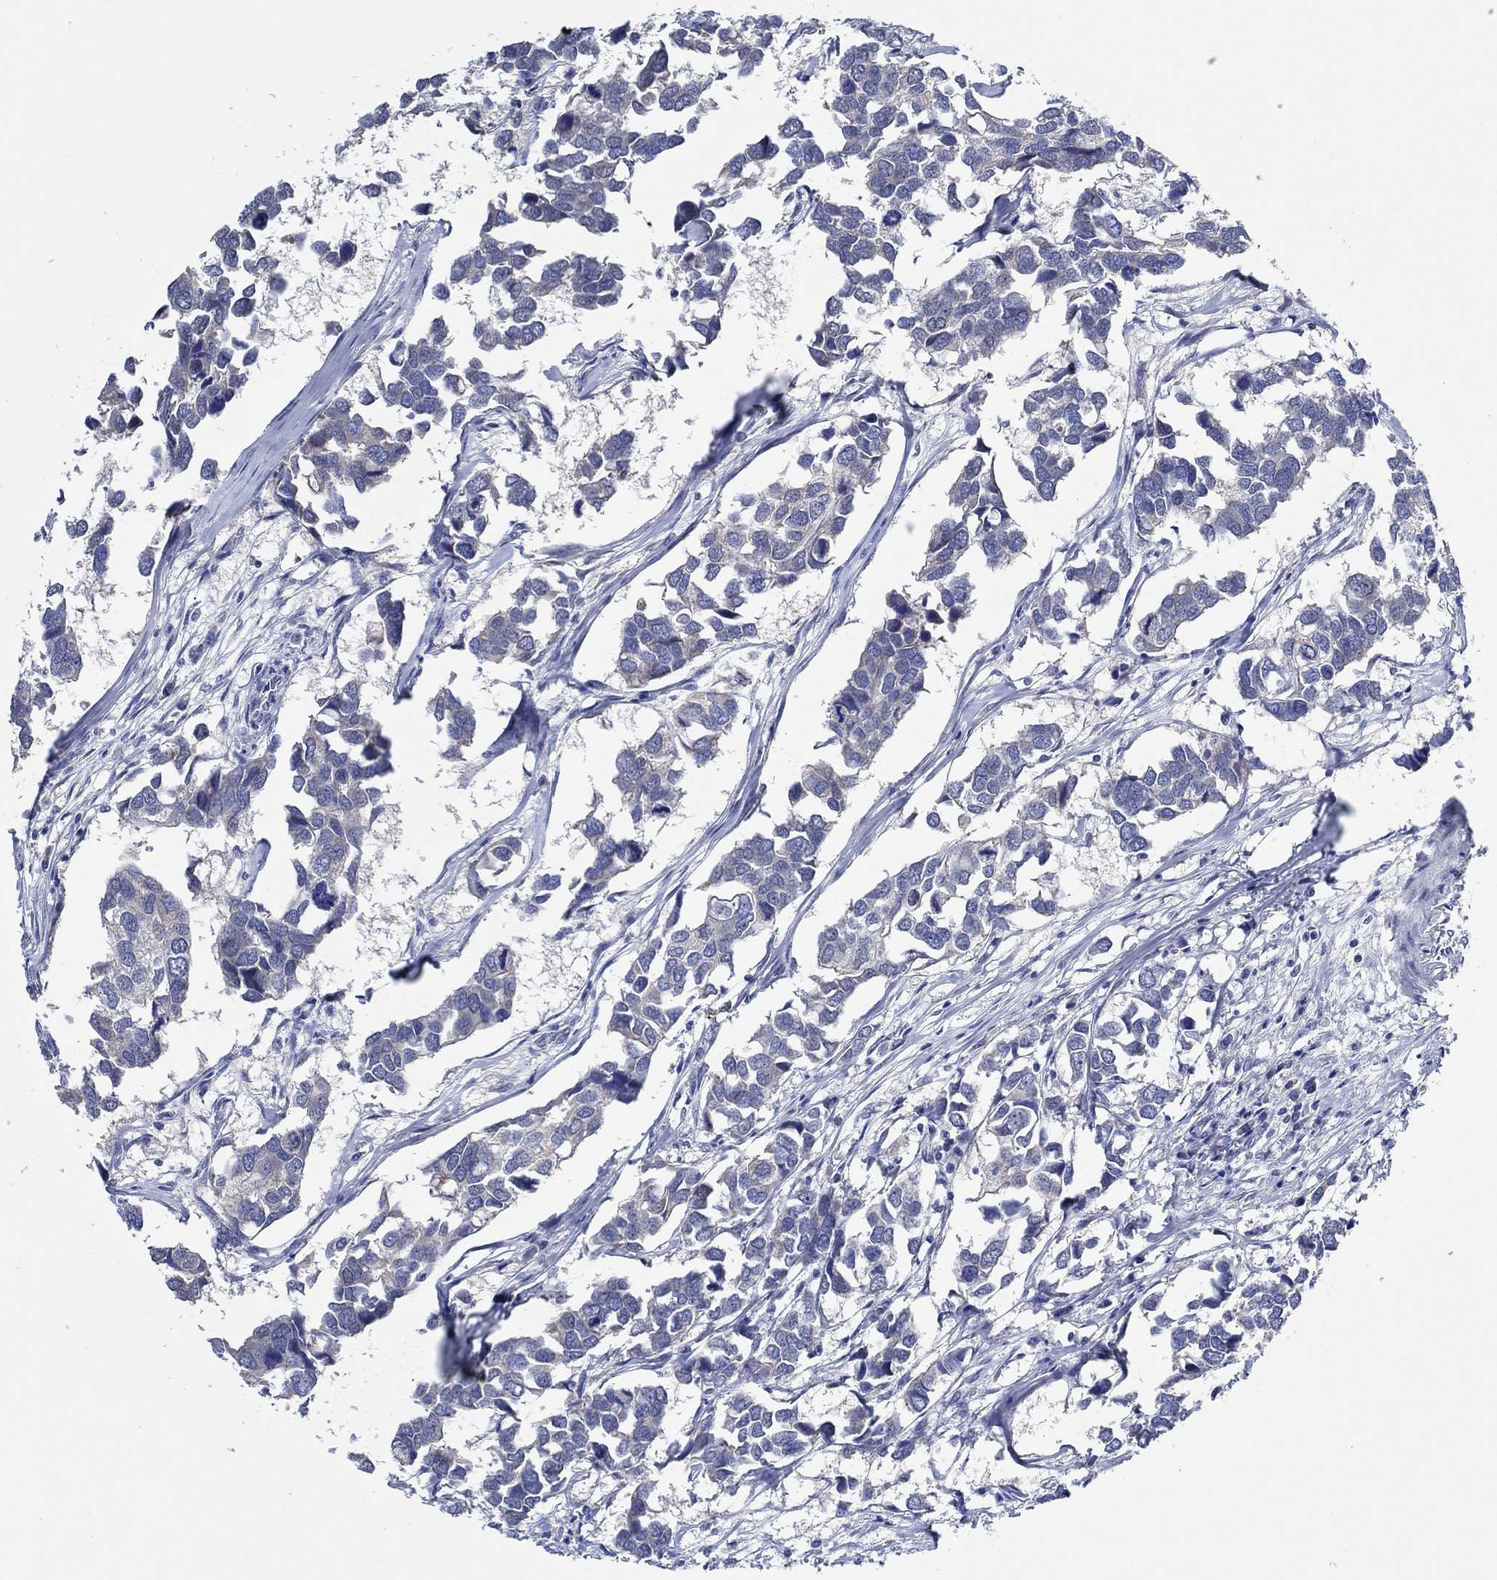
{"staining": {"intensity": "negative", "quantity": "none", "location": "none"}, "tissue": "breast cancer", "cell_type": "Tumor cells", "image_type": "cancer", "snomed": [{"axis": "morphology", "description": "Duct carcinoma"}, {"axis": "topography", "description": "Breast"}], "caption": "IHC micrograph of neoplastic tissue: human breast cancer stained with DAB demonstrates no significant protein staining in tumor cells.", "gene": "PRRT3", "patient": {"sex": "female", "age": 83}}